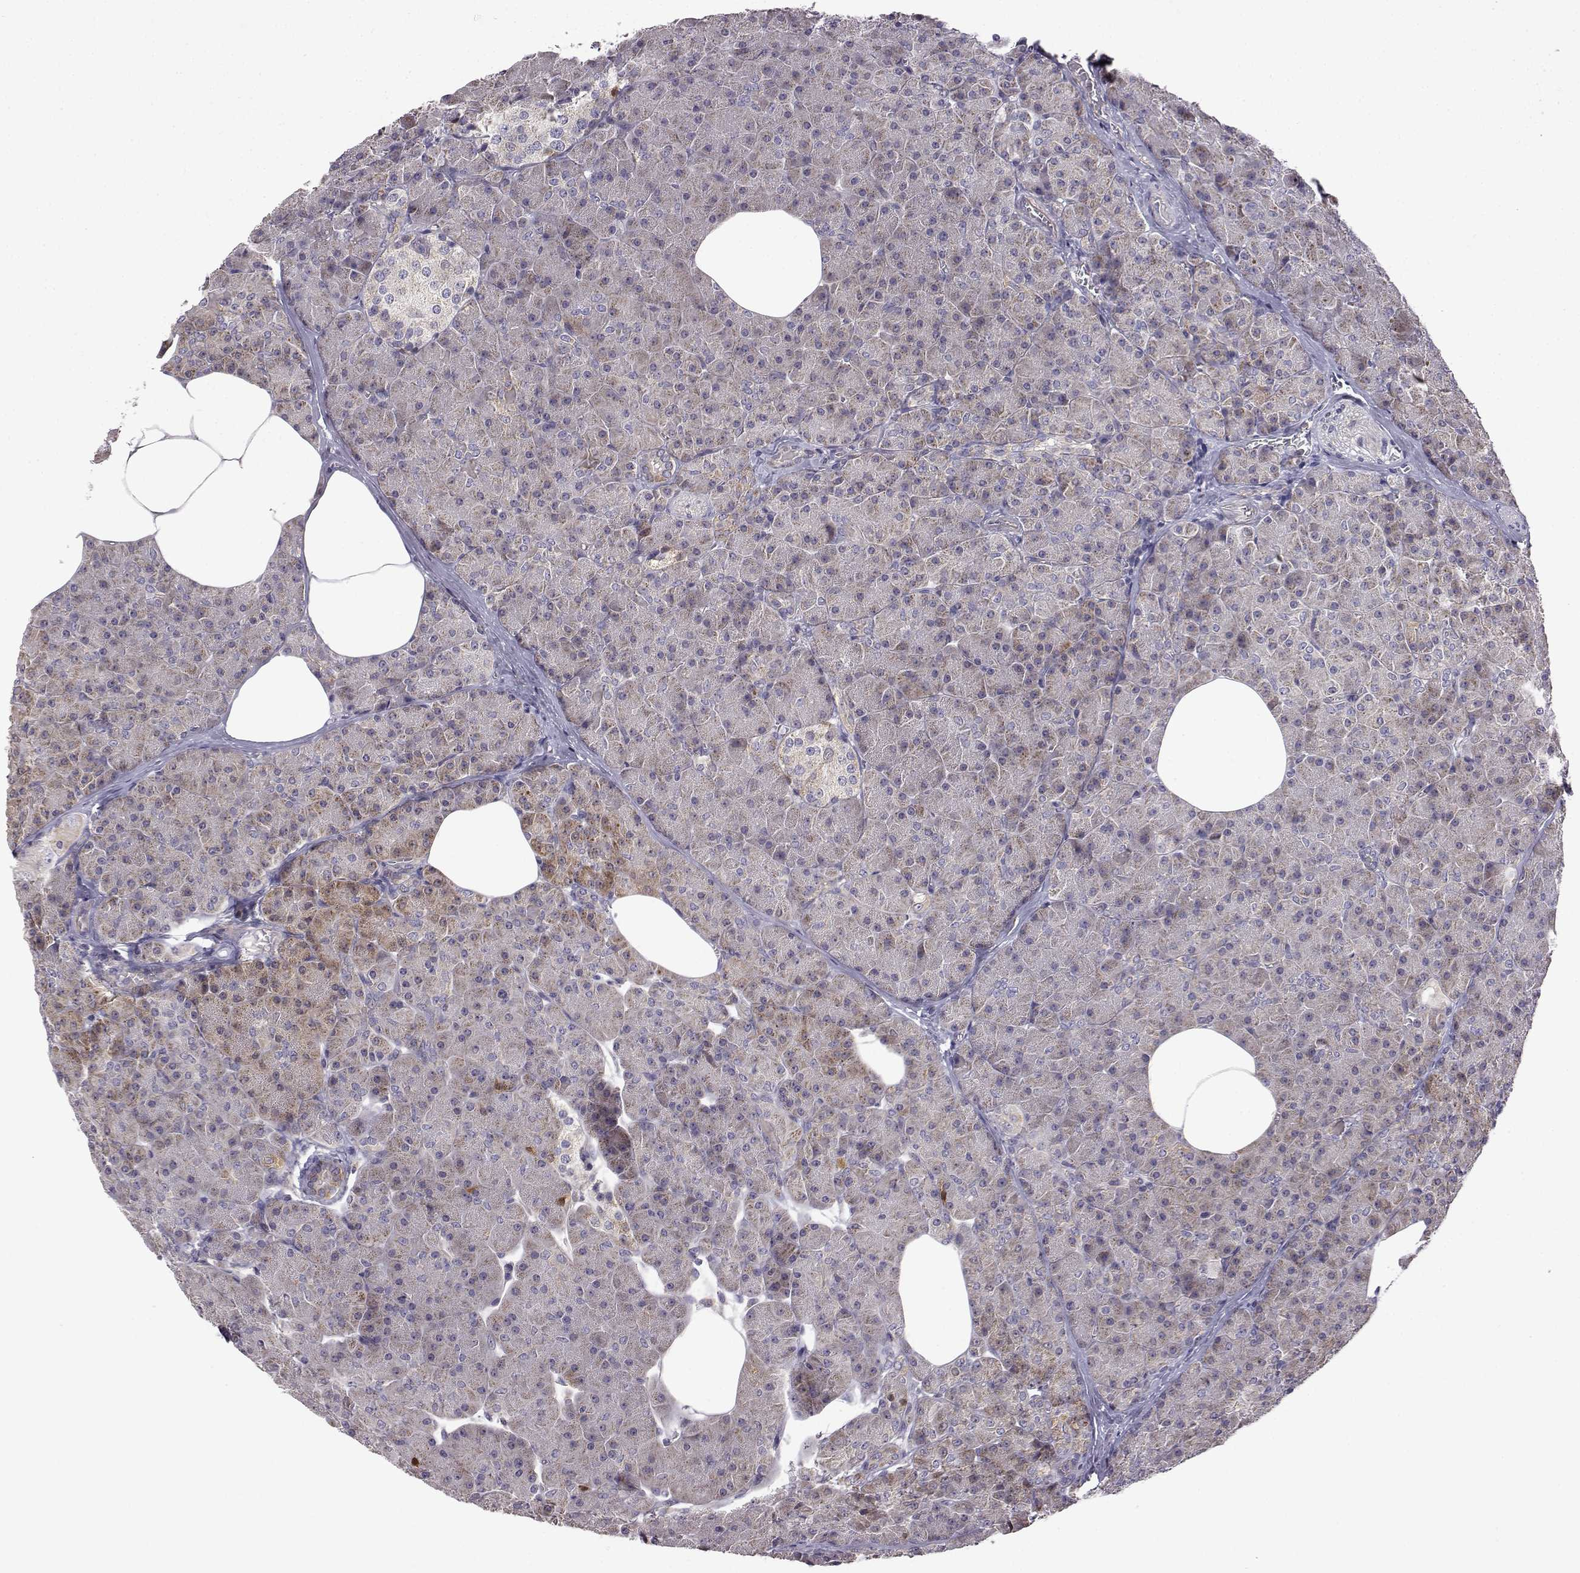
{"staining": {"intensity": "weak", "quantity": "<25%", "location": "cytoplasmic/membranous"}, "tissue": "pancreas", "cell_type": "Exocrine glandular cells", "image_type": "normal", "snomed": [{"axis": "morphology", "description": "Normal tissue, NOS"}, {"axis": "topography", "description": "Pancreas"}], "caption": "This is an IHC photomicrograph of normal human pancreas. There is no expression in exocrine glandular cells.", "gene": "DDC", "patient": {"sex": "female", "age": 45}}